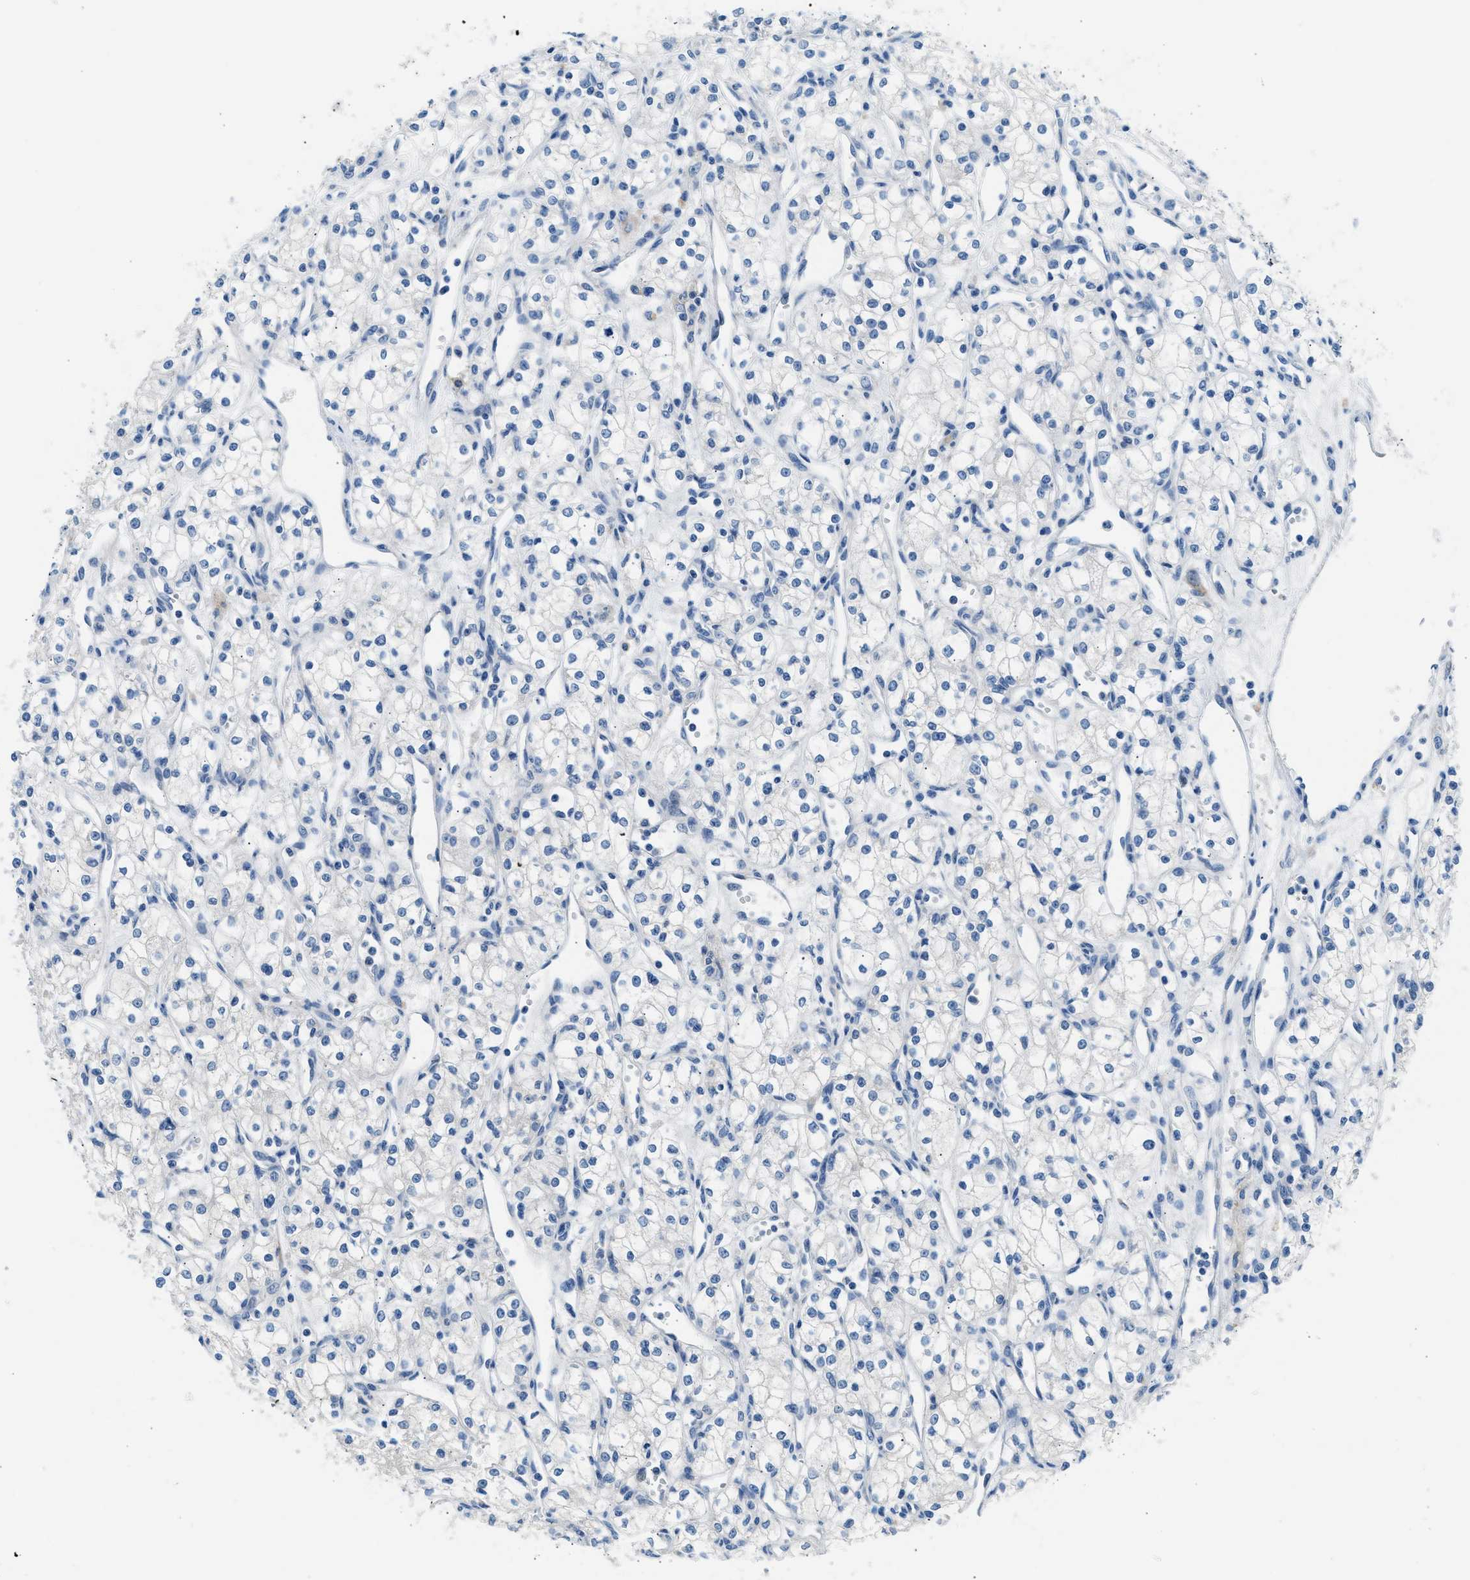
{"staining": {"intensity": "negative", "quantity": "none", "location": "none"}, "tissue": "renal cancer", "cell_type": "Tumor cells", "image_type": "cancer", "snomed": [{"axis": "morphology", "description": "Adenocarcinoma, NOS"}, {"axis": "topography", "description": "Kidney"}], "caption": "This is an immunohistochemistry (IHC) photomicrograph of human renal adenocarcinoma. There is no expression in tumor cells.", "gene": "CLDN18", "patient": {"sex": "male", "age": 59}}